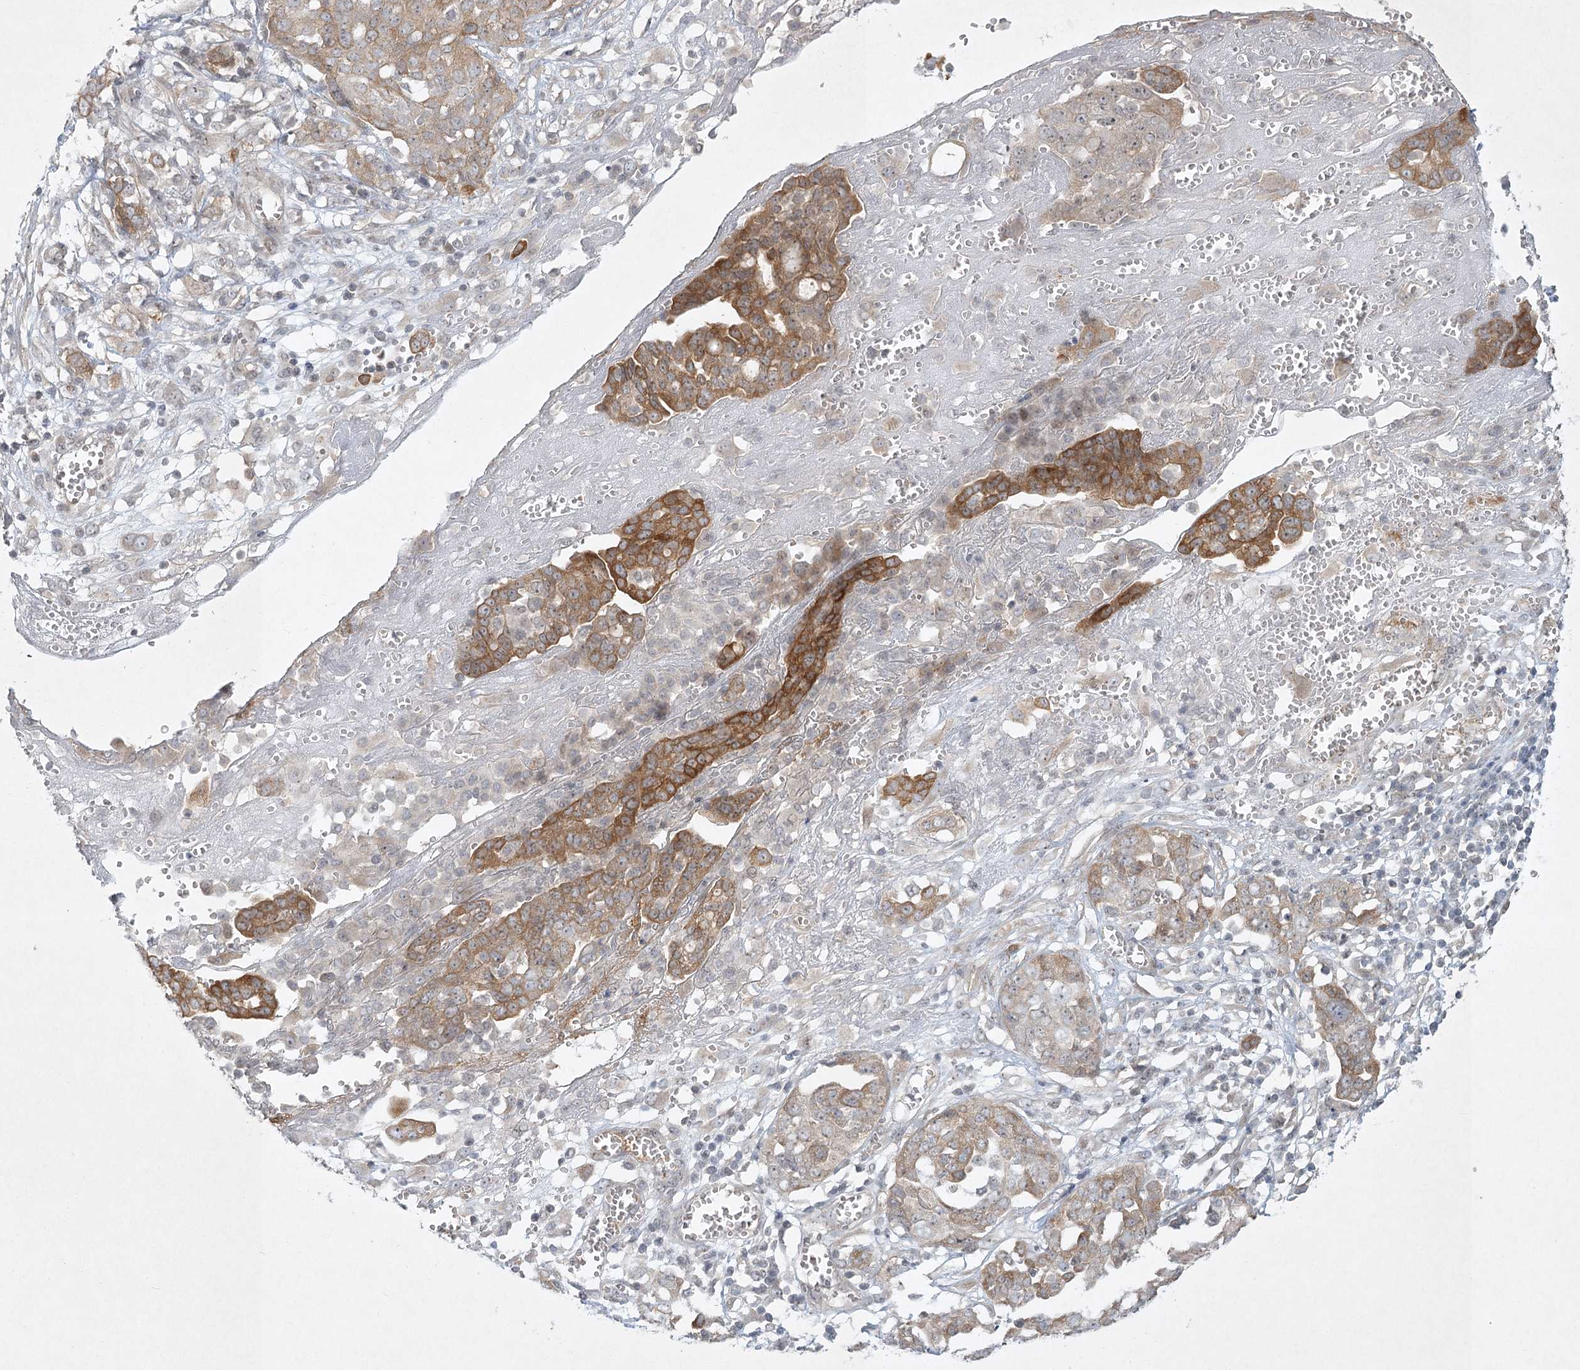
{"staining": {"intensity": "moderate", "quantity": ">75%", "location": "cytoplasmic/membranous"}, "tissue": "ovarian cancer", "cell_type": "Tumor cells", "image_type": "cancer", "snomed": [{"axis": "morphology", "description": "Cystadenocarcinoma, serous, NOS"}, {"axis": "topography", "description": "Soft tissue"}, {"axis": "topography", "description": "Ovary"}], "caption": "A histopathology image of human serous cystadenocarcinoma (ovarian) stained for a protein exhibits moderate cytoplasmic/membranous brown staining in tumor cells.", "gene": "SH2D3A", "patient": {"sex": "female", "age": 57}}